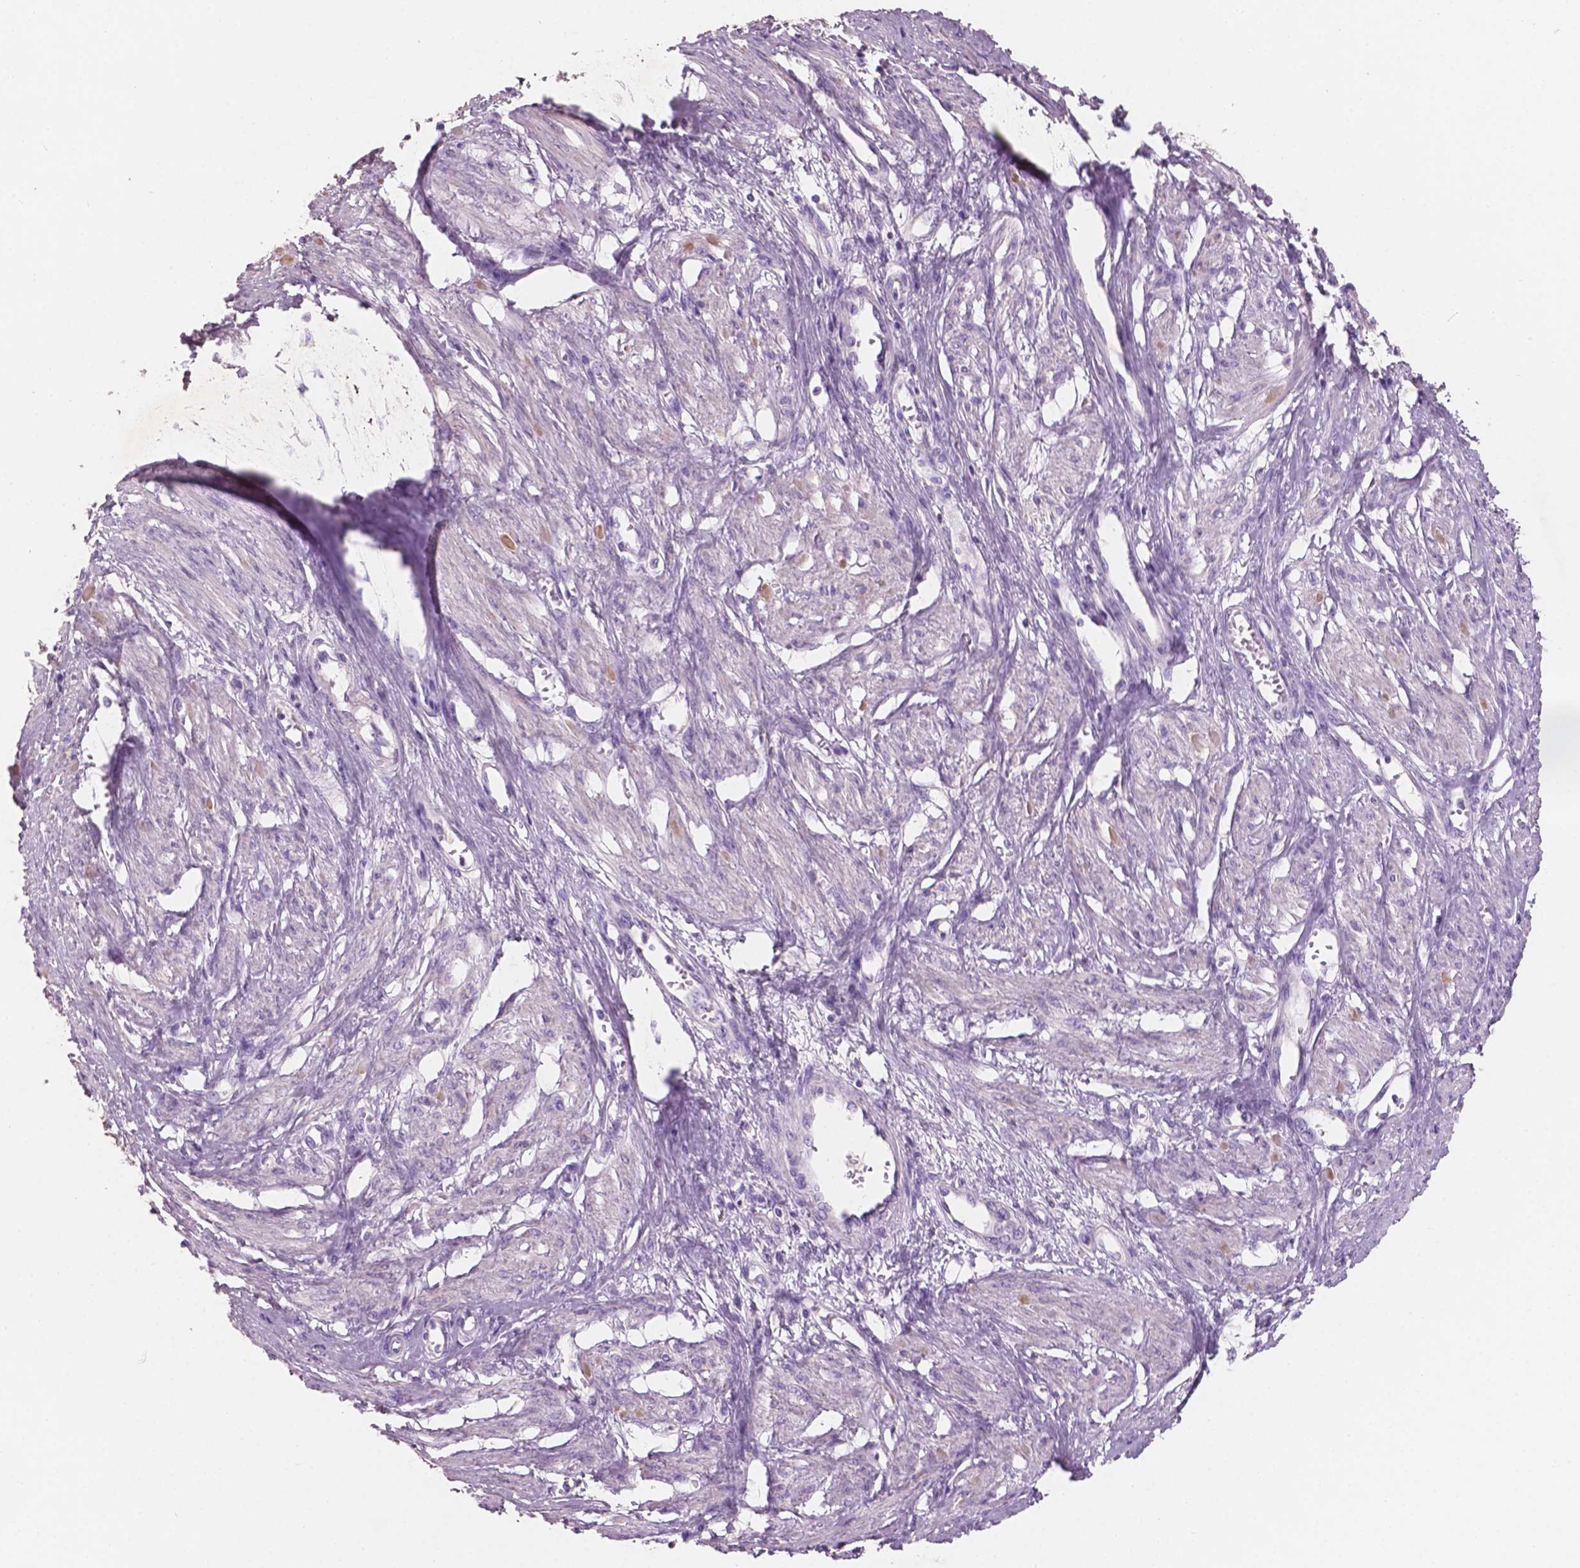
{"staining": {"intensity": "negative", "quantity": "none", "location": "none"}, "tissue": "smooth muscle", "cell_type": "Smooth muscle cells", "image_type": "normal", "snomed": [{"axis": "morphology", "description": "Normal tissue, NOS"}, {"axis": "topography", "description": "Smooth muscle"}, {"axis": "topography", "description": "Uterus"}], "caption": "Smooth muscle was stained to show a protein in brown. There is no significant expression in smooth muscle cells. Brightfield microscopy of immunohistochemistry stained with DAB (brown) and hematoxylin (blue), captured at high magnification.", "gene": "SBSN", "patient": {"sex": "female", "age": 39}}